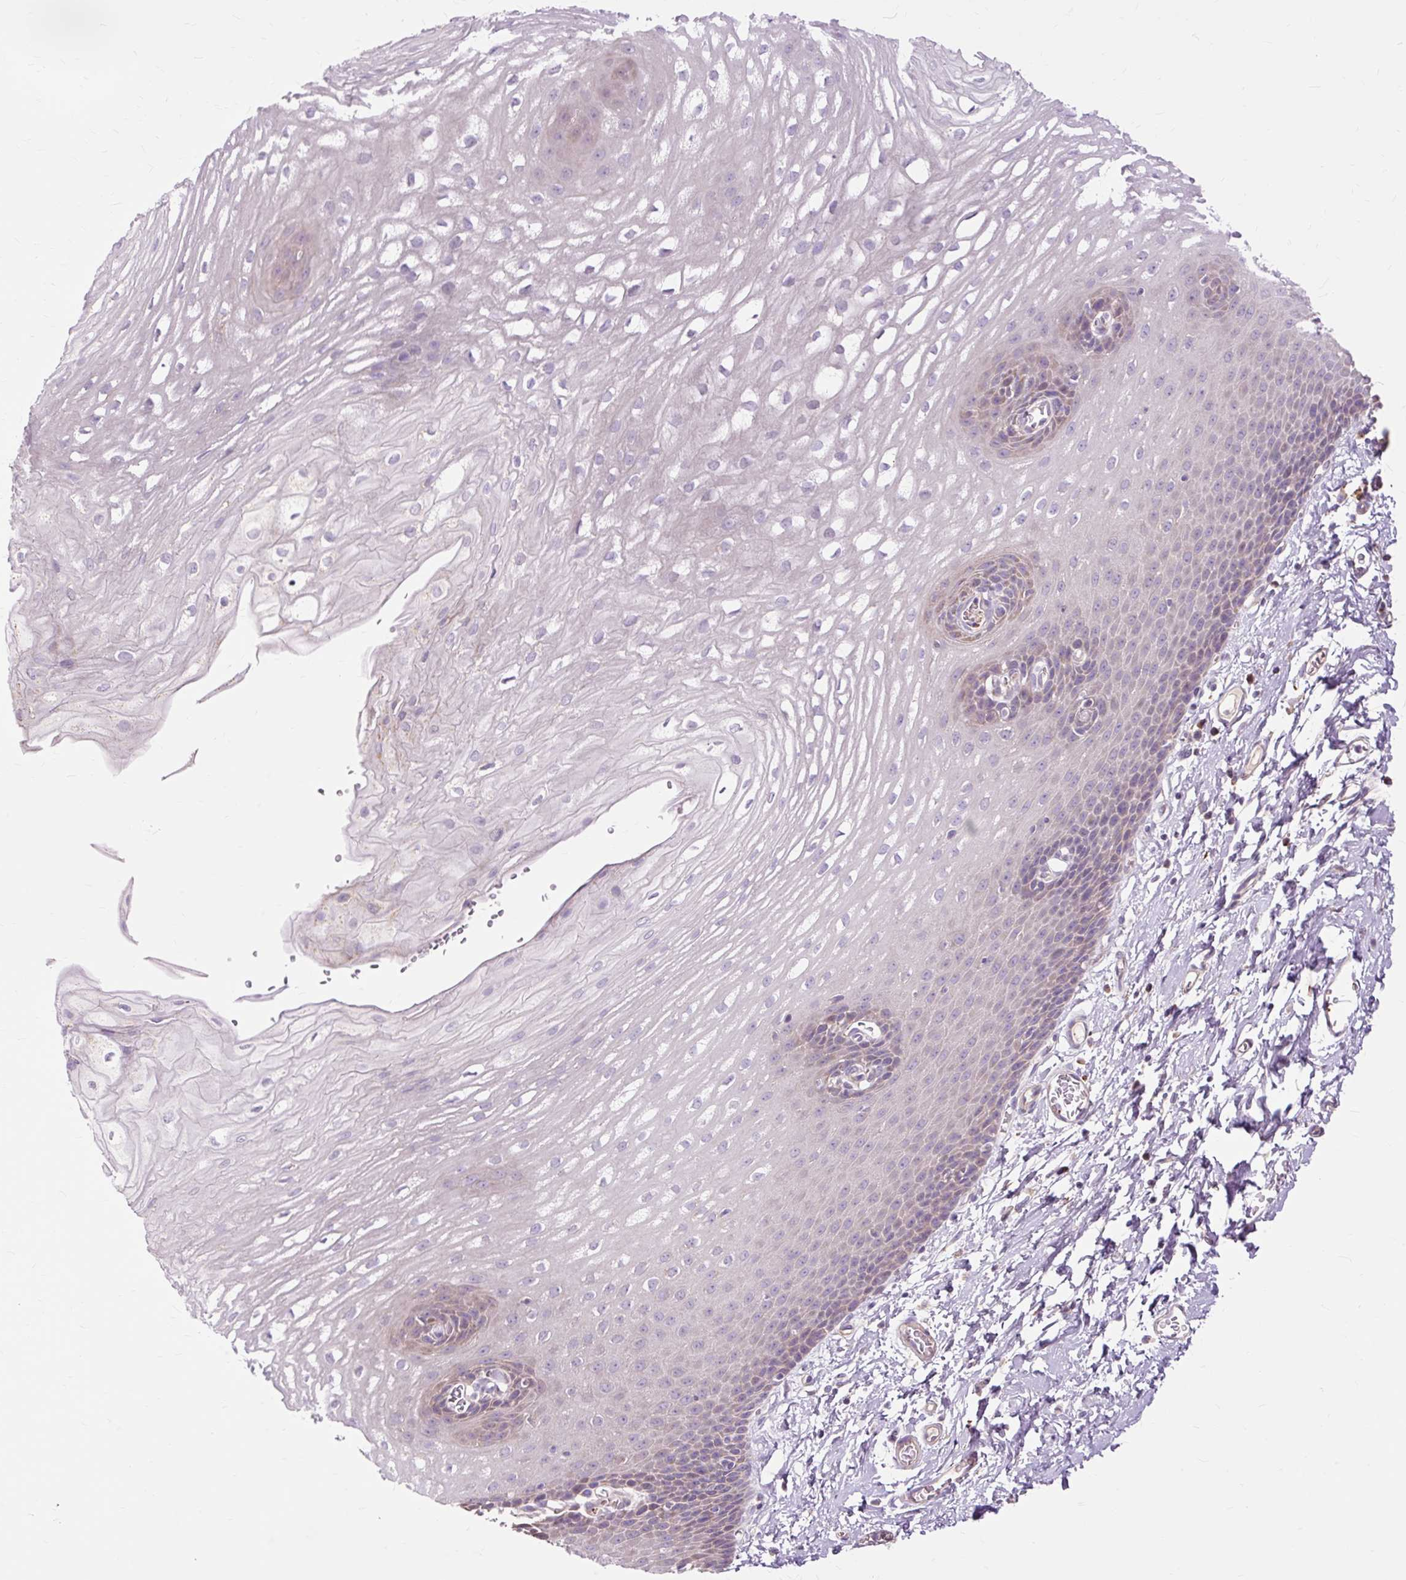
{"staining": {"intensity": "moderate", "quantity": "25%-75%", "location": "cytoplasmic/membranous"}, "tissue": "esophagus", "cell_type": "Squamous epithelial cells", "image_type": "normal", "snomed": [{"axis": "morphology", "description": "Normal tissue, NOS"}, {"axis": "topography", "description": "Esophagus"}], "caption": "There is medium levels of moderate cytoplasmic/membranous expression in squamous epithelial cells of benign esophagus, as demonstrated by immunohistochemical staining (brown color).", "gene": "PDZD2", "patient": {"sex": "male", "age": 70}}